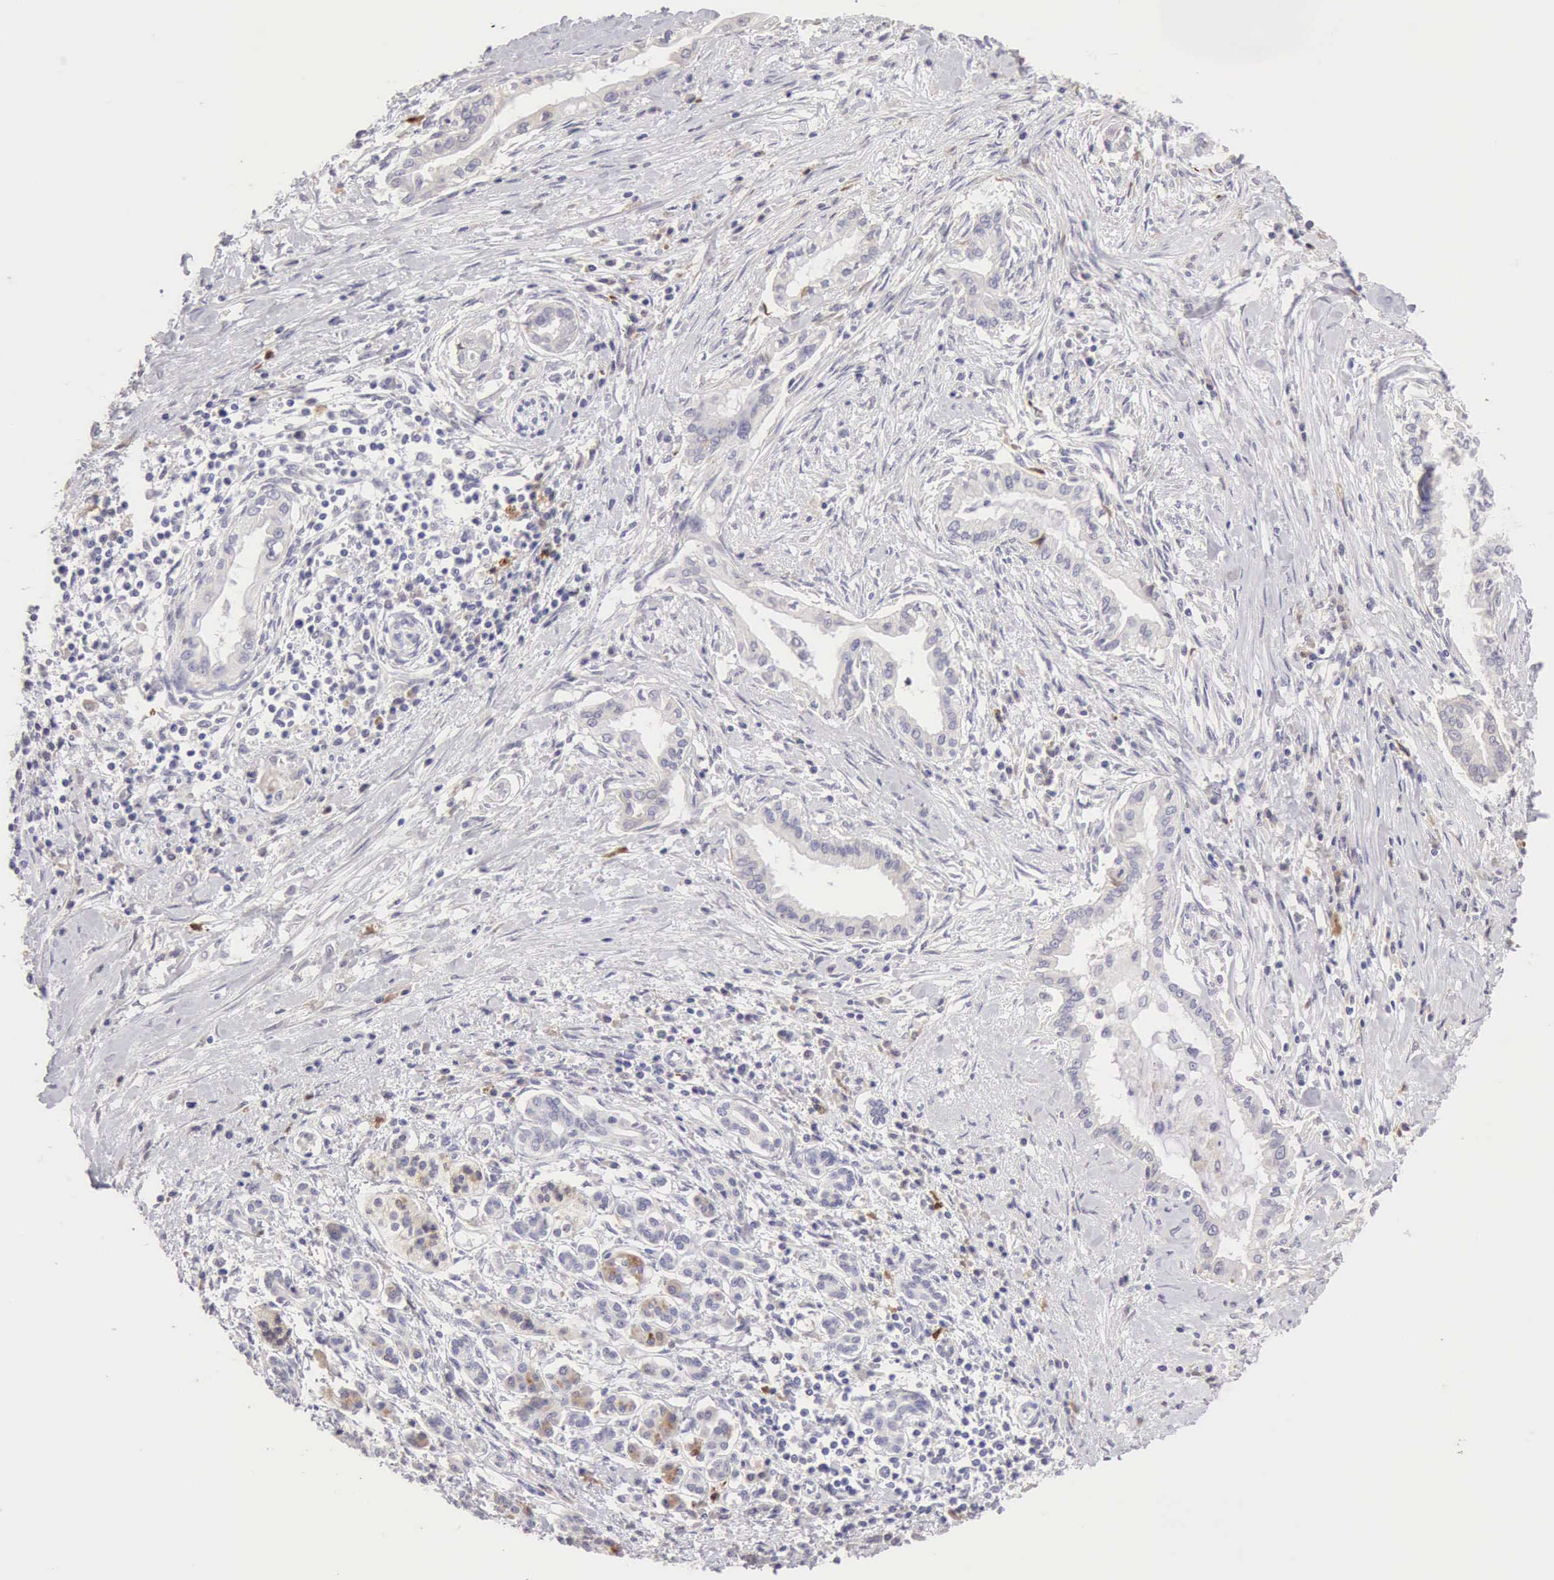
{"staining": {"intensity": "negative", "quantity": "none", "location": "none"}, "tissue": "pancreatic cancer", "cell_type": "Tumor cells", "image_type": "cancer", "snomed": [{"axis": "morphology", "description": "Adenocarcinoma, NOS"}, {"axis": "topography", "description": "Pancreas"}], "caption": "Pancreatic adenocarcinoma stained for a protein using IHC shows no positivity tumor cells.", "gene": "RNASE1", "patient": {"sex": "female", "age": 64}}